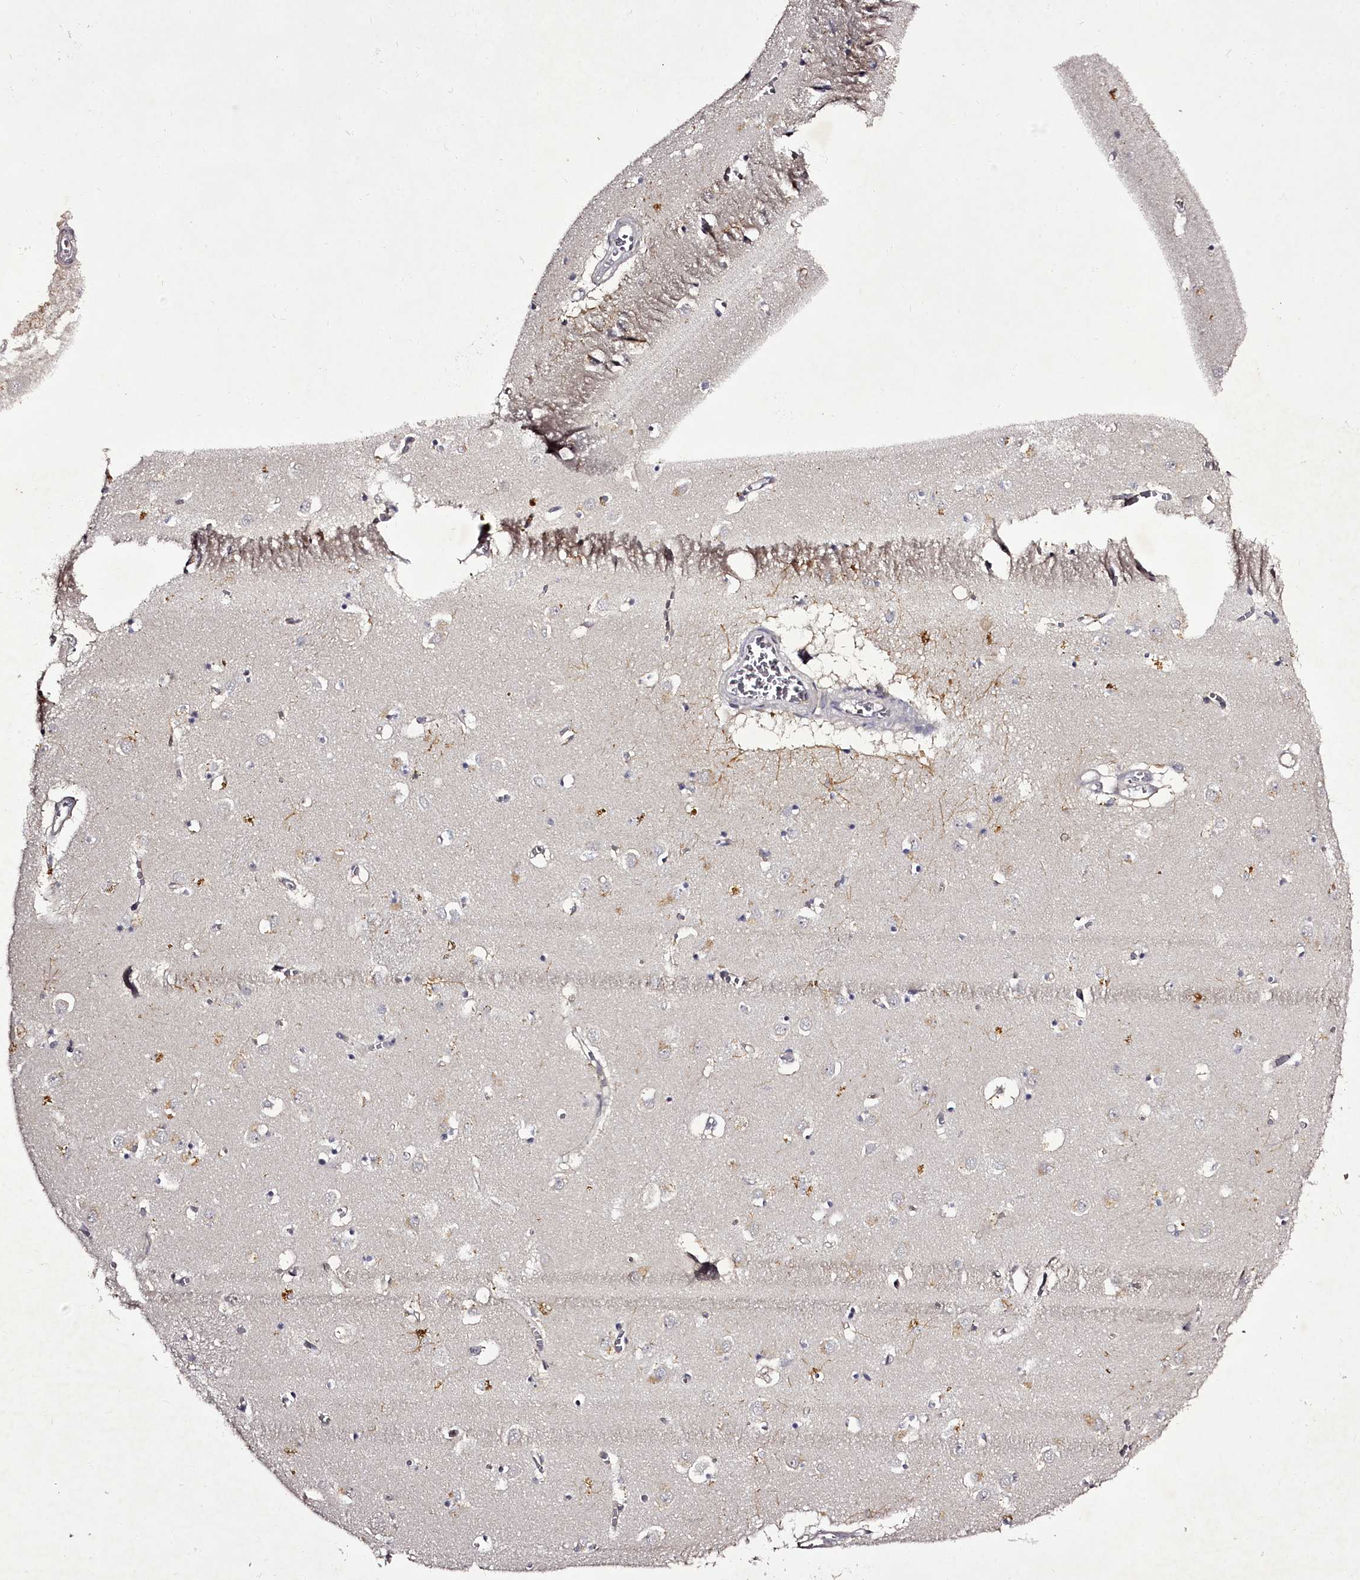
{"staining": {"intensity": "negative", "quantity": "none", "location": "none"}, "tissue": "caudate", "cell_type": "Glial cells", "image_type": "normal", "snomed": [{"axis": "morphology", "description": "Normal tissue, NOS"}, {"axis": "topography", "description": "Lateral ventricle wall"}], "caption": "A photomicrograph of caudate stained for a protein demonstrates no brown staining in glial cells. (DAB immunohistochemistry, high magnification).", "gene": "RBMXL2", "patient": {"sex": "male", "age": 70}}